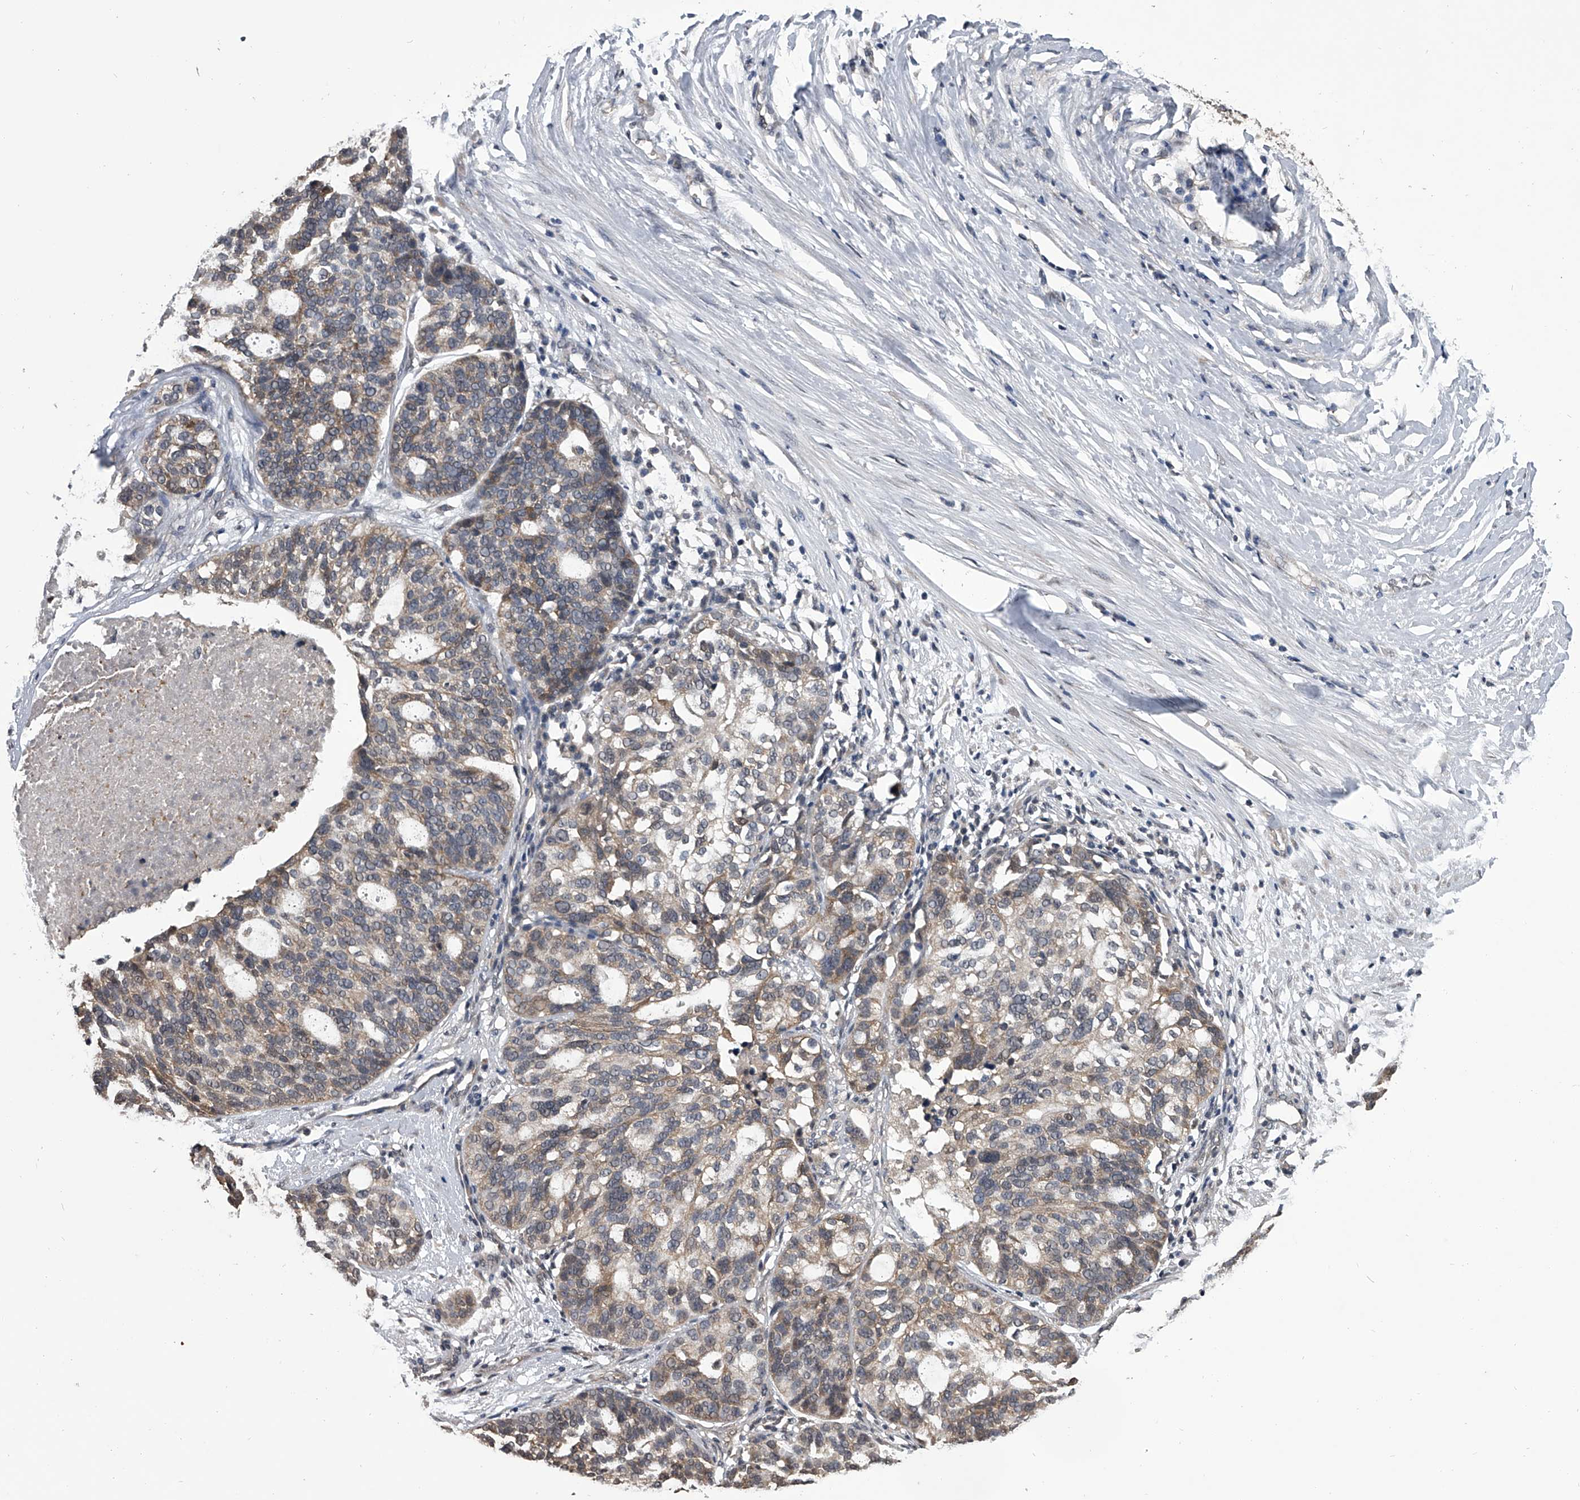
{"staining": {"intensity": "weak", "quantity": ">75%", "location": "cytoplasmic/membranous"}, "tissue": "ovarian cancer", "cell_type": "Tumor cells", "image_type": "cancer", "snomed": [{"axis": "morphology", "description": "Cystadenocarcinoma, serous, NOS"}, {"axis": "topography", "description": "Ovary"}], "caption": "Immunohistochemical staining of ovarian cancer reveals low levels of weak cytoplasmic/membranous staining in about >75% of tumor cells. (DAB (3,3'-diaminobenzidine) IHC with brightfield microscopy, high magnification).", "gene": "TSNAX", "patient": {"sex": "female", "age": 59}}